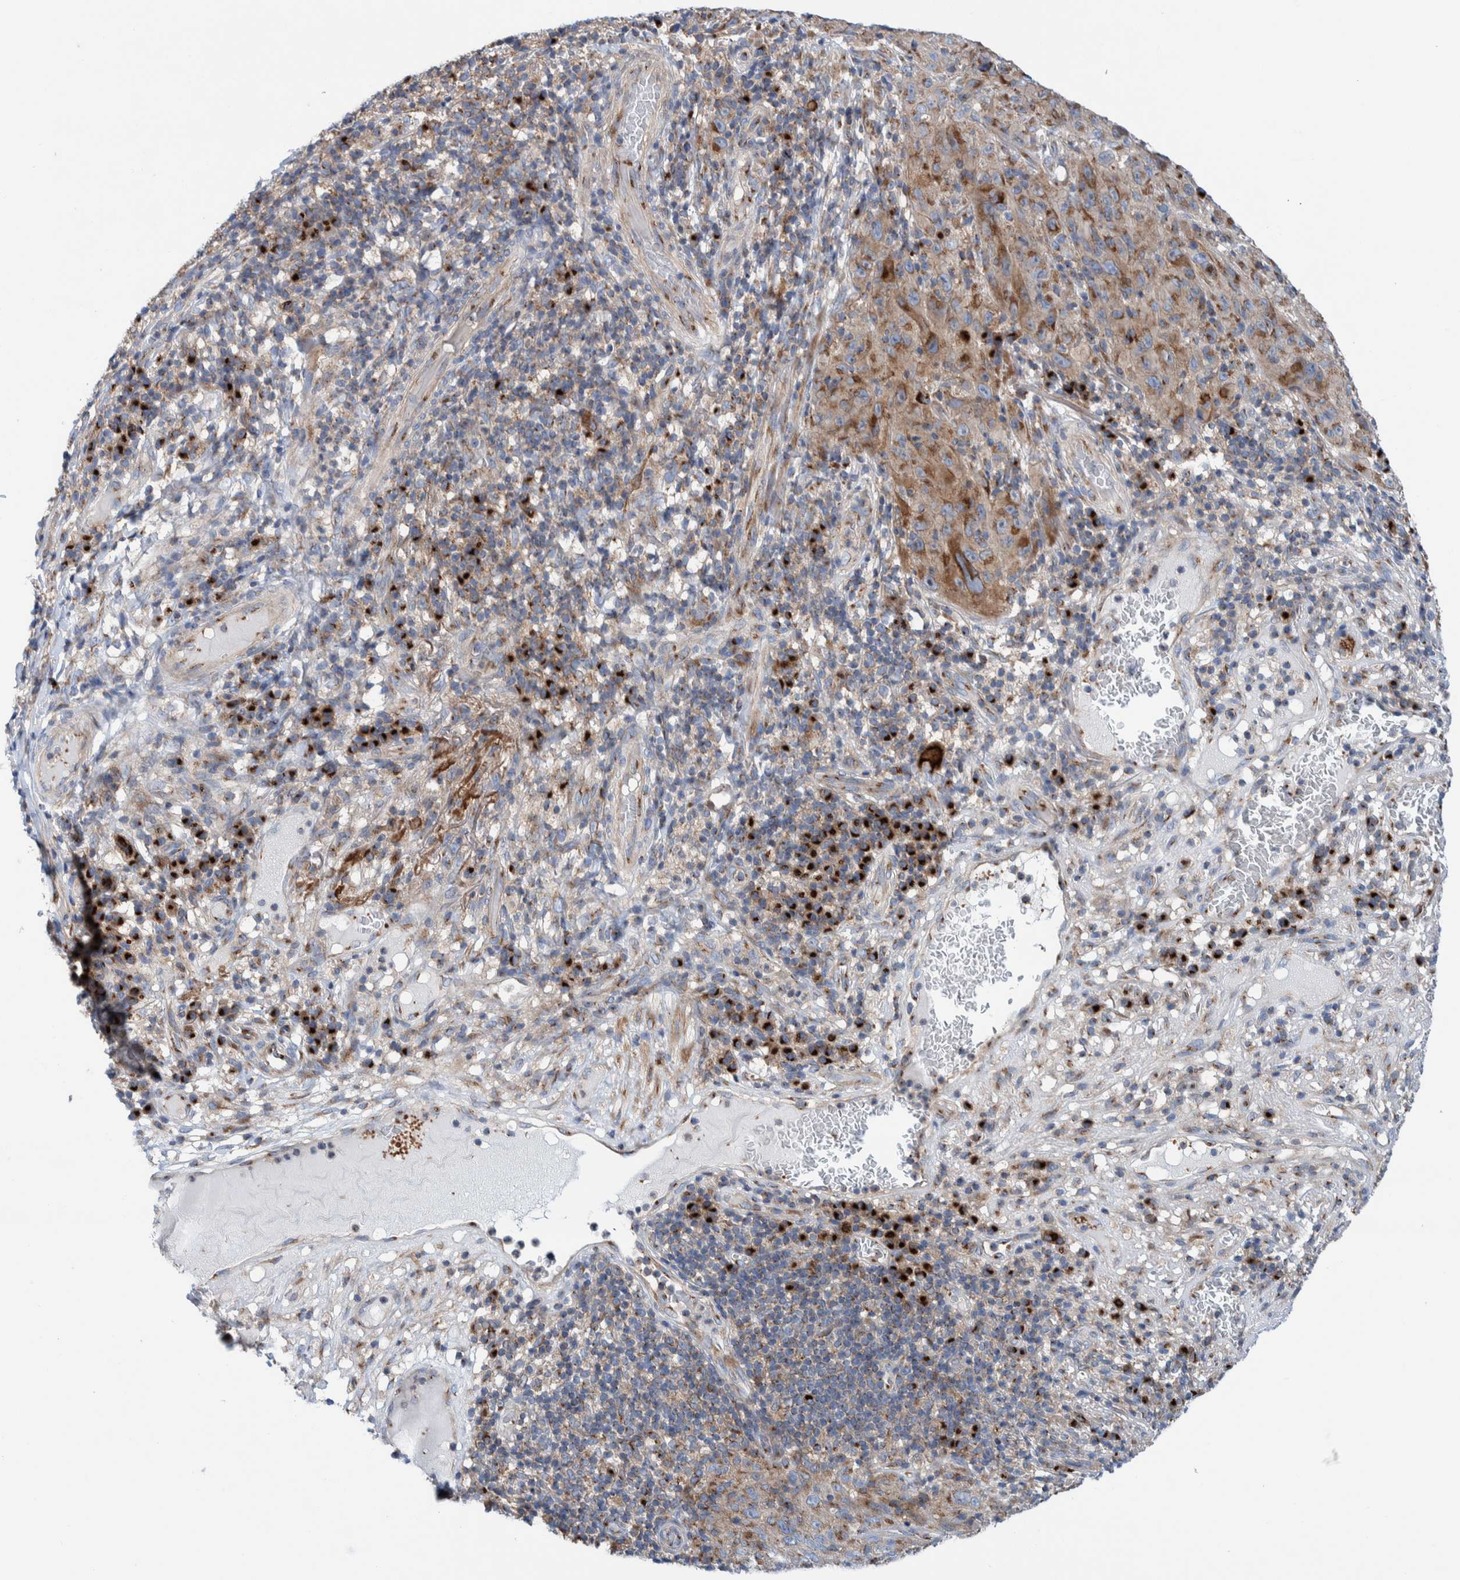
{"staining": {"intensity": "moderate", "quantity": "25%-75%", "location": "cytoplasmic/membranous"}, "tissue": "melanoma", "cell_type": "Tumor cells", "image_type": "cancer", "snomed": [{"axis": "morphology", "description": "Malignant melanoma, NOS"}, {"axis": "topography", "description": "Skin of head"}], "caption": "This histopathology image demonstrates immunohistochemistry (IHC) staining of human melanoma, with medium moderate cytoplasmic/membranous staining in about 25%-75% of tumor cells.", "gene": "TRIM58", "patient": {"sex": "male", "age": 96}}